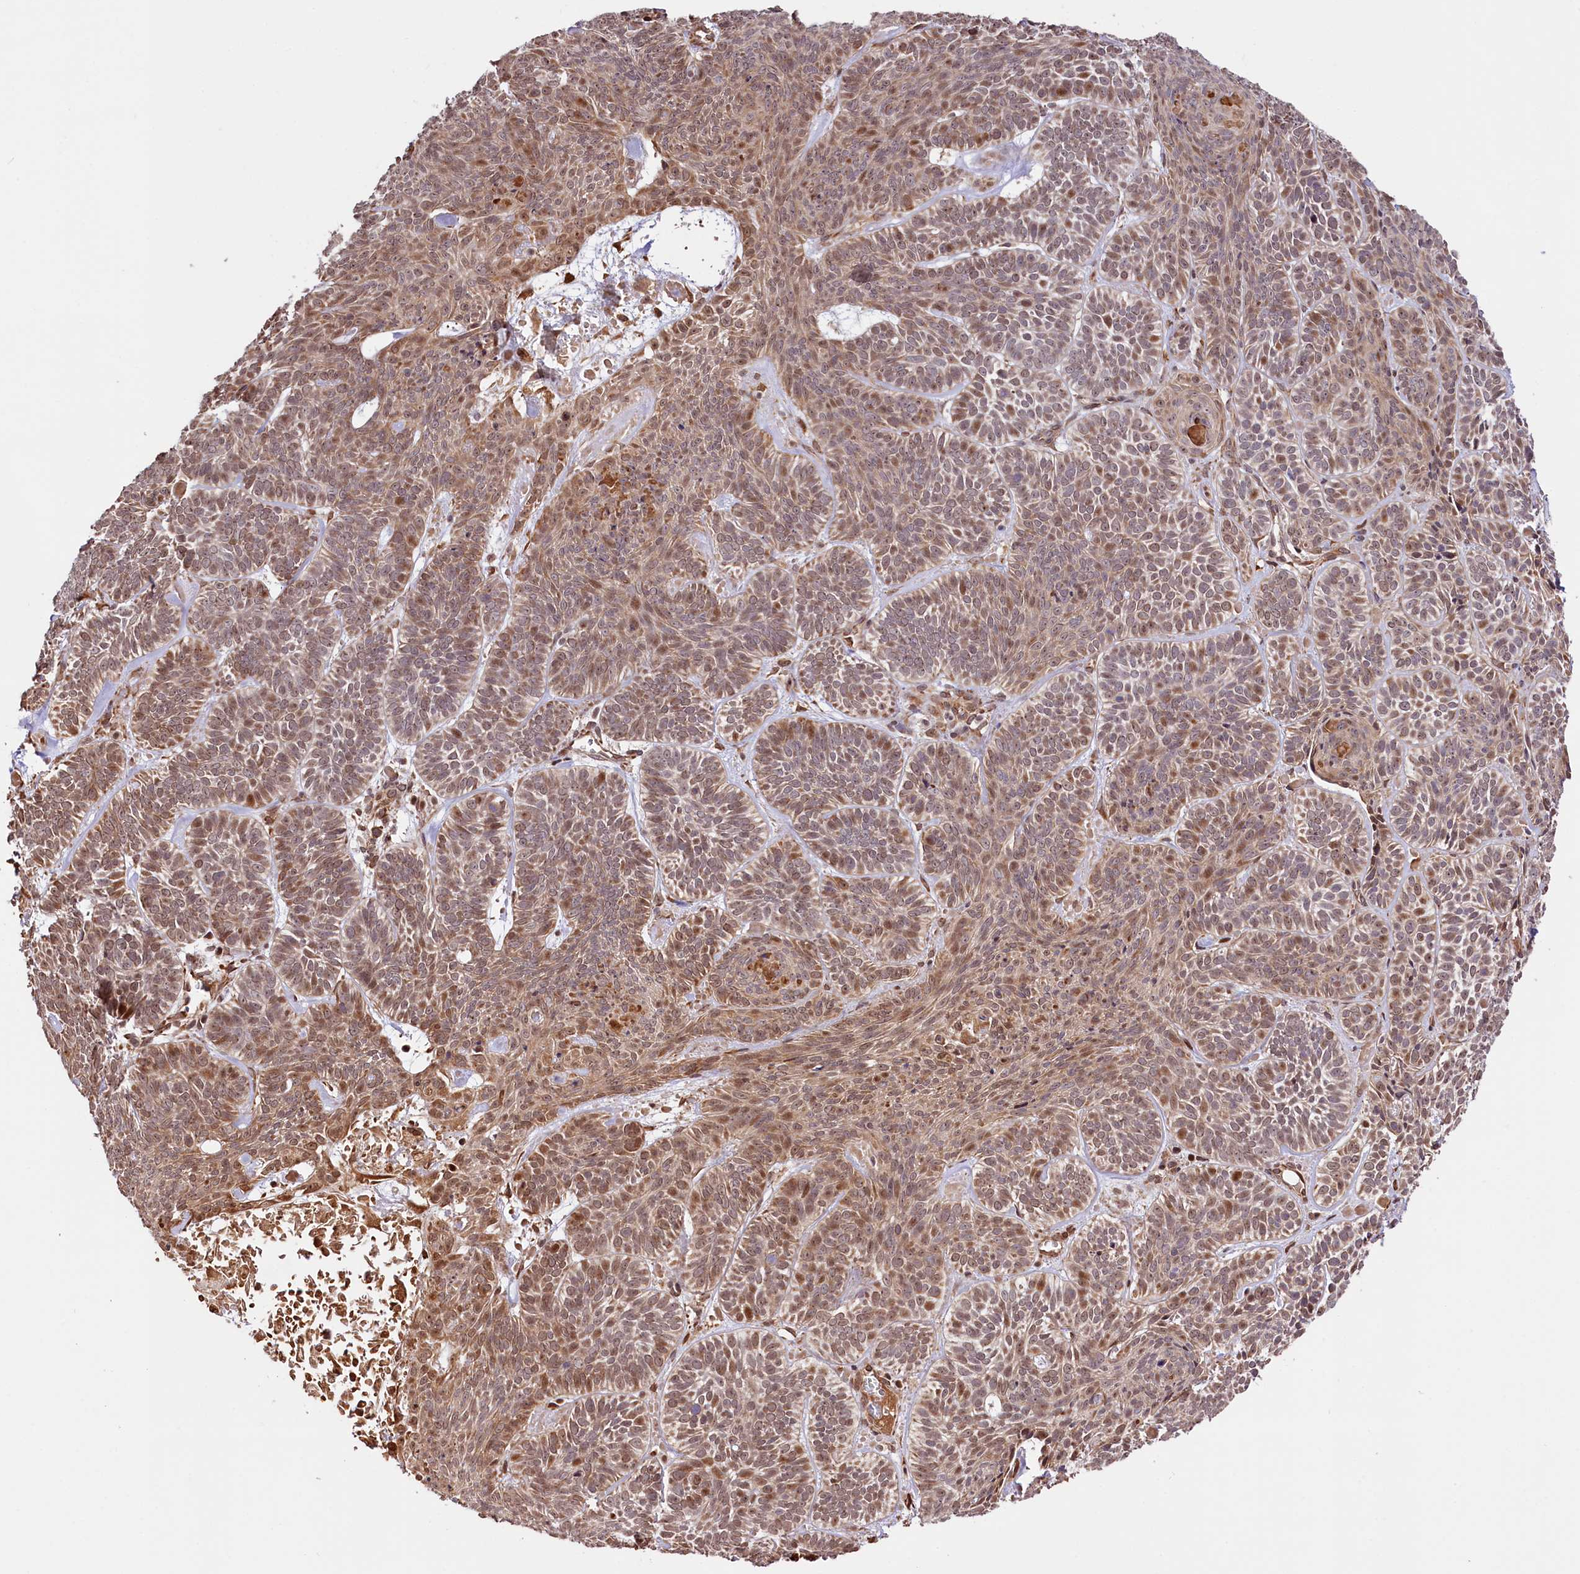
{"staining": {"intensity": "moderate", "quantity": ">75%", "location": "cytoplasmic/membranous,nuclear"}, "tissue": "skin cancer", "cell_type": "Tumor cells", "image_type": "cancer", "snomed": [{"axis": "morphology", "description": "Basal cell carcinoma"}, {"axis": "topography", "description": "Skin"}], "caption": "The micrograph exhibits immunohistochemical staining of basal cell carcinoma (skin). There is moderate cytoplasmic/membranous and nuclear expression is identified in about >75% of tumor cells.", "gene": "CUTC", "patient": {"sex": "male", "age": 85}}